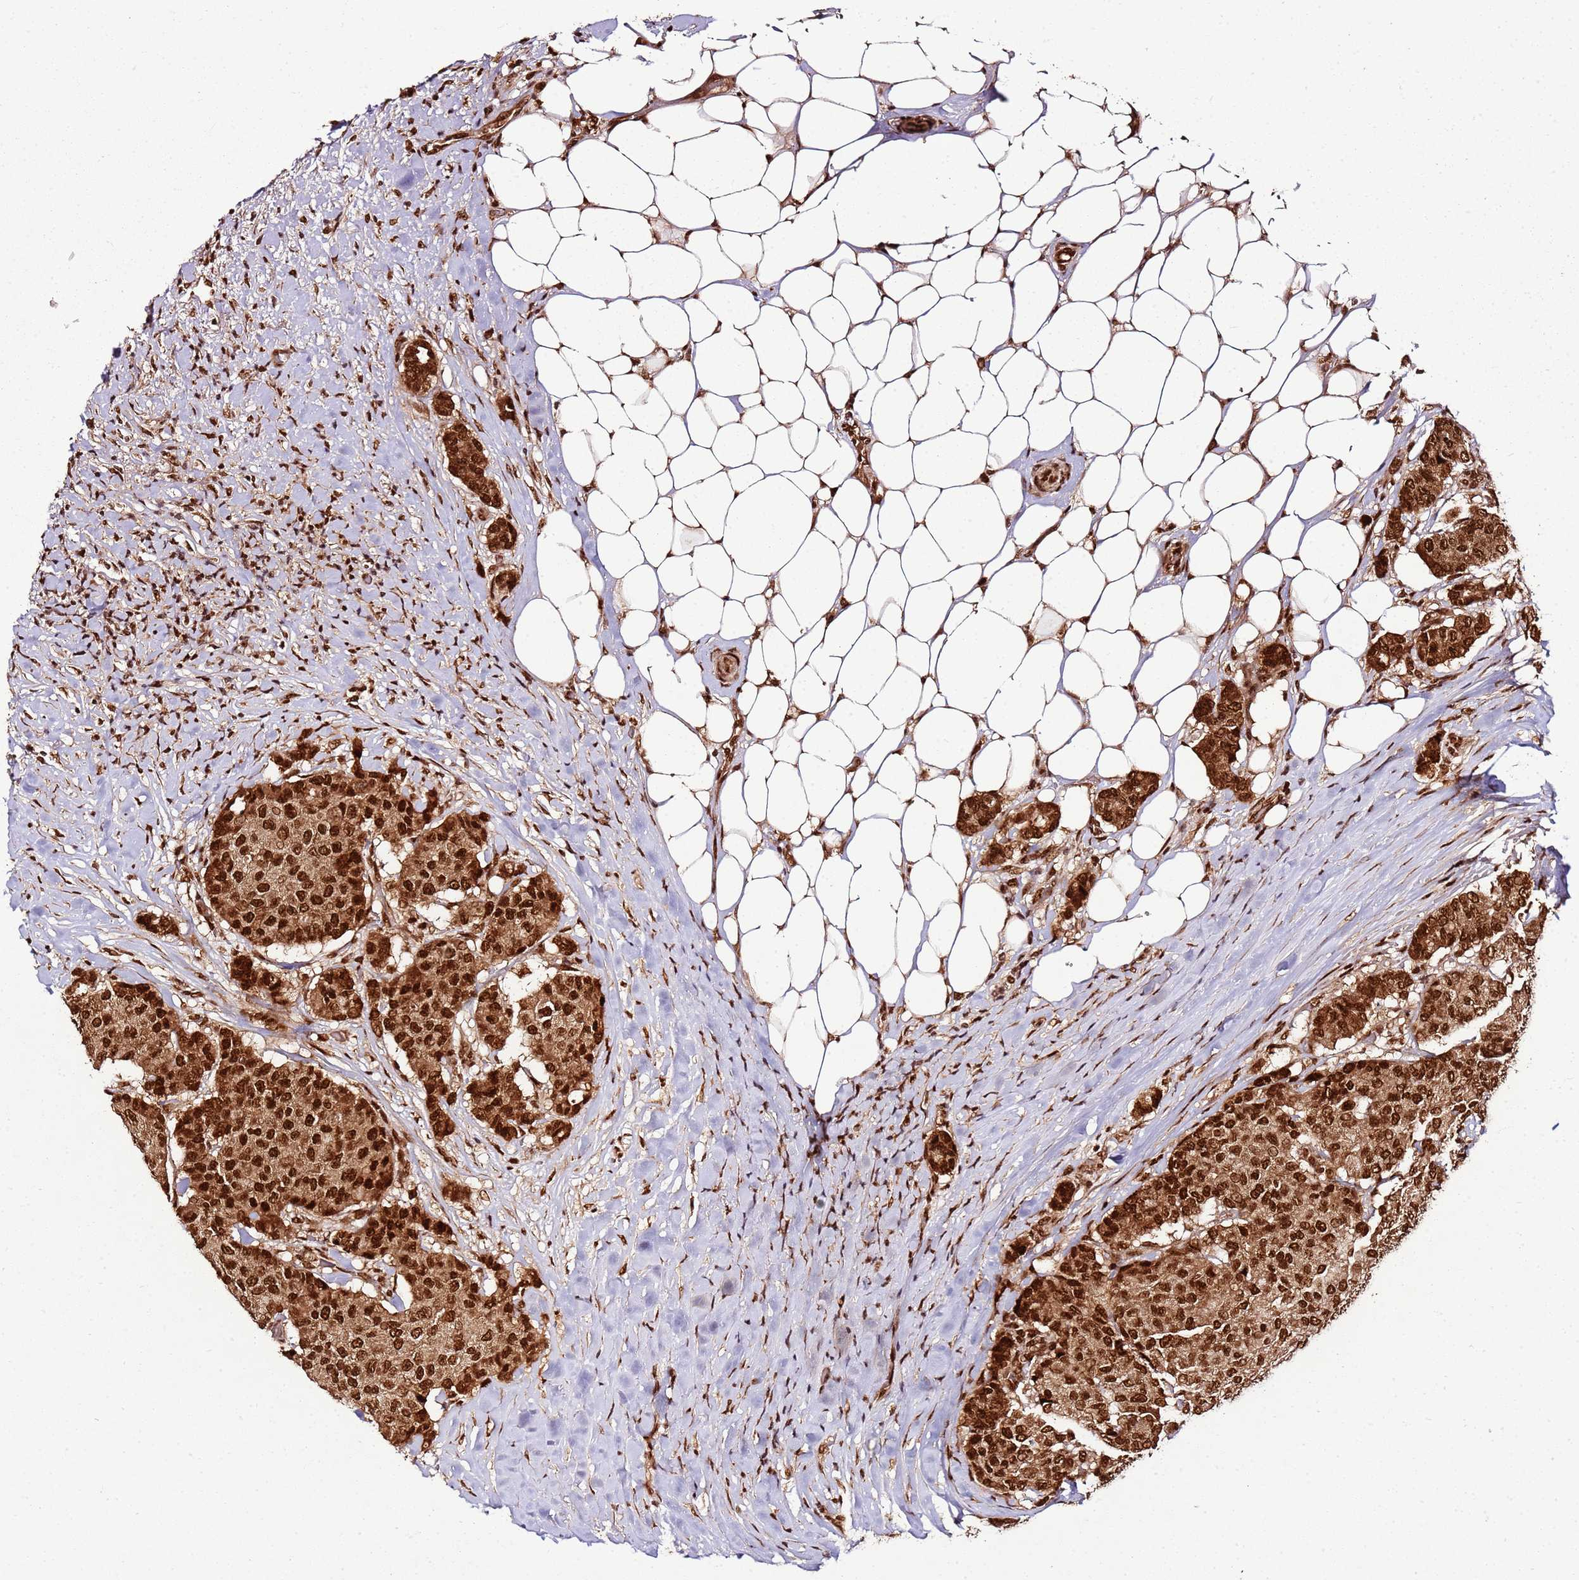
{"staining": {"intensity": "strong", "quantity": ">75%", "location": "cytoplasmic/membranous,nuclear"}, "tissue": "breast cancer", "cell_type": "Tumor cells", "image_type": "cancer", "snomed": [{"axis": "morphology", "description": "Duct carcinoma"}, {"axis": "topography", "description": "Breast"}], "caption": "An IHC micrograph of neoplastic tissue is shown. Protein staining in brown highlights strong cytoplasmic/membranous and nuclear positivity in infiltrating ductal carcinoma (breast) within tumor cells.", "gene": "XRN2", "patient": {"sex": "female", "age": 75}}